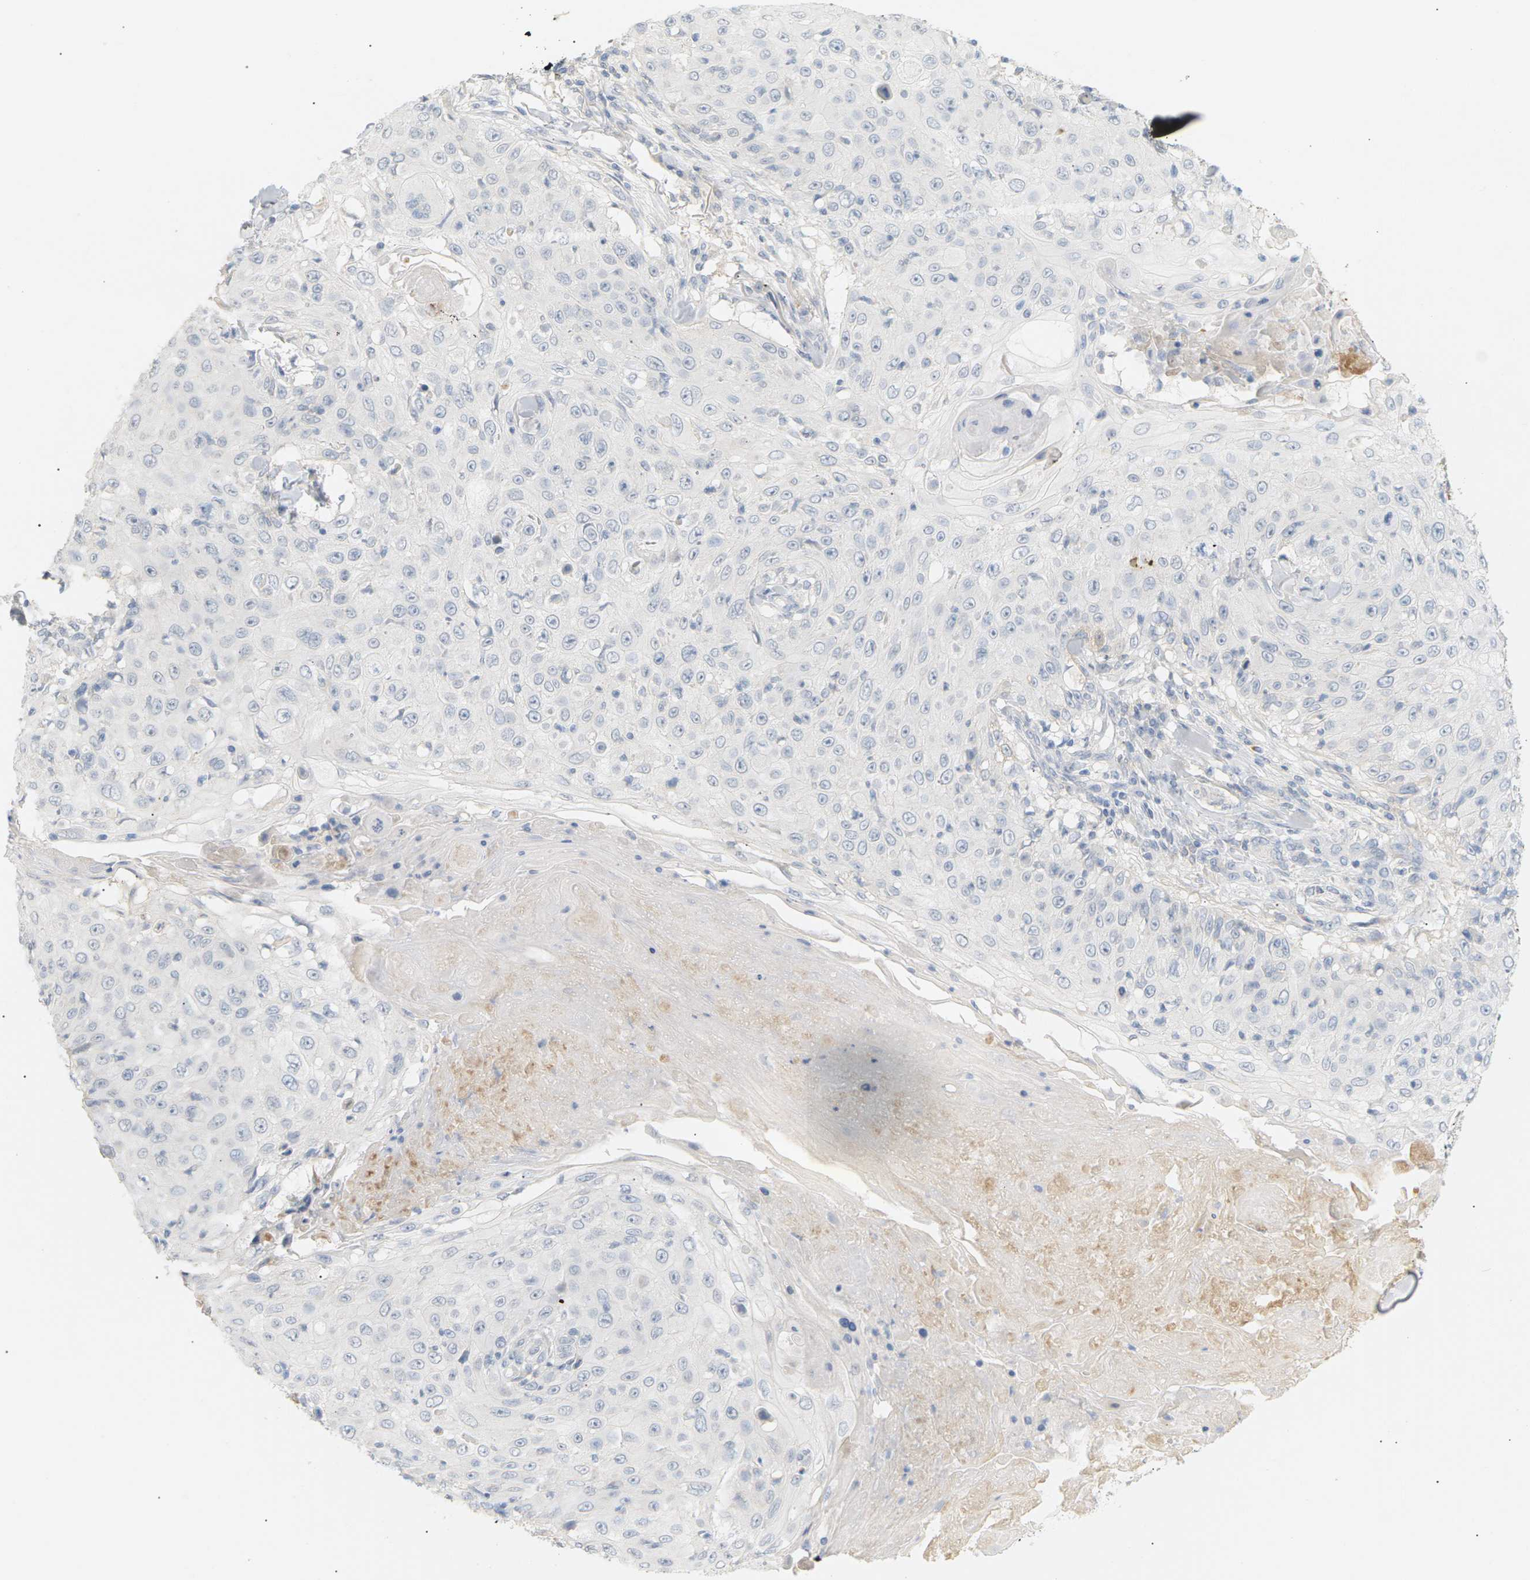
{"staining": {"intensity": "negative", "quantity": "none", "location": "none"}, "tissue": "skin cancer", "cell_type": "Tumor cells", "image_type": "cancer", "snomed": [{"axis": "morphology", "description": "Squamous cell carcinoma, NOS"}, {"axis": "topography", "description": "Skin"}], "caption": "Immunohistochemistry of skin squamous cell carcinoma shows no staining in tumor cells.", "gene": "CLU", "patient": {"sex": "male", "age": 86}}